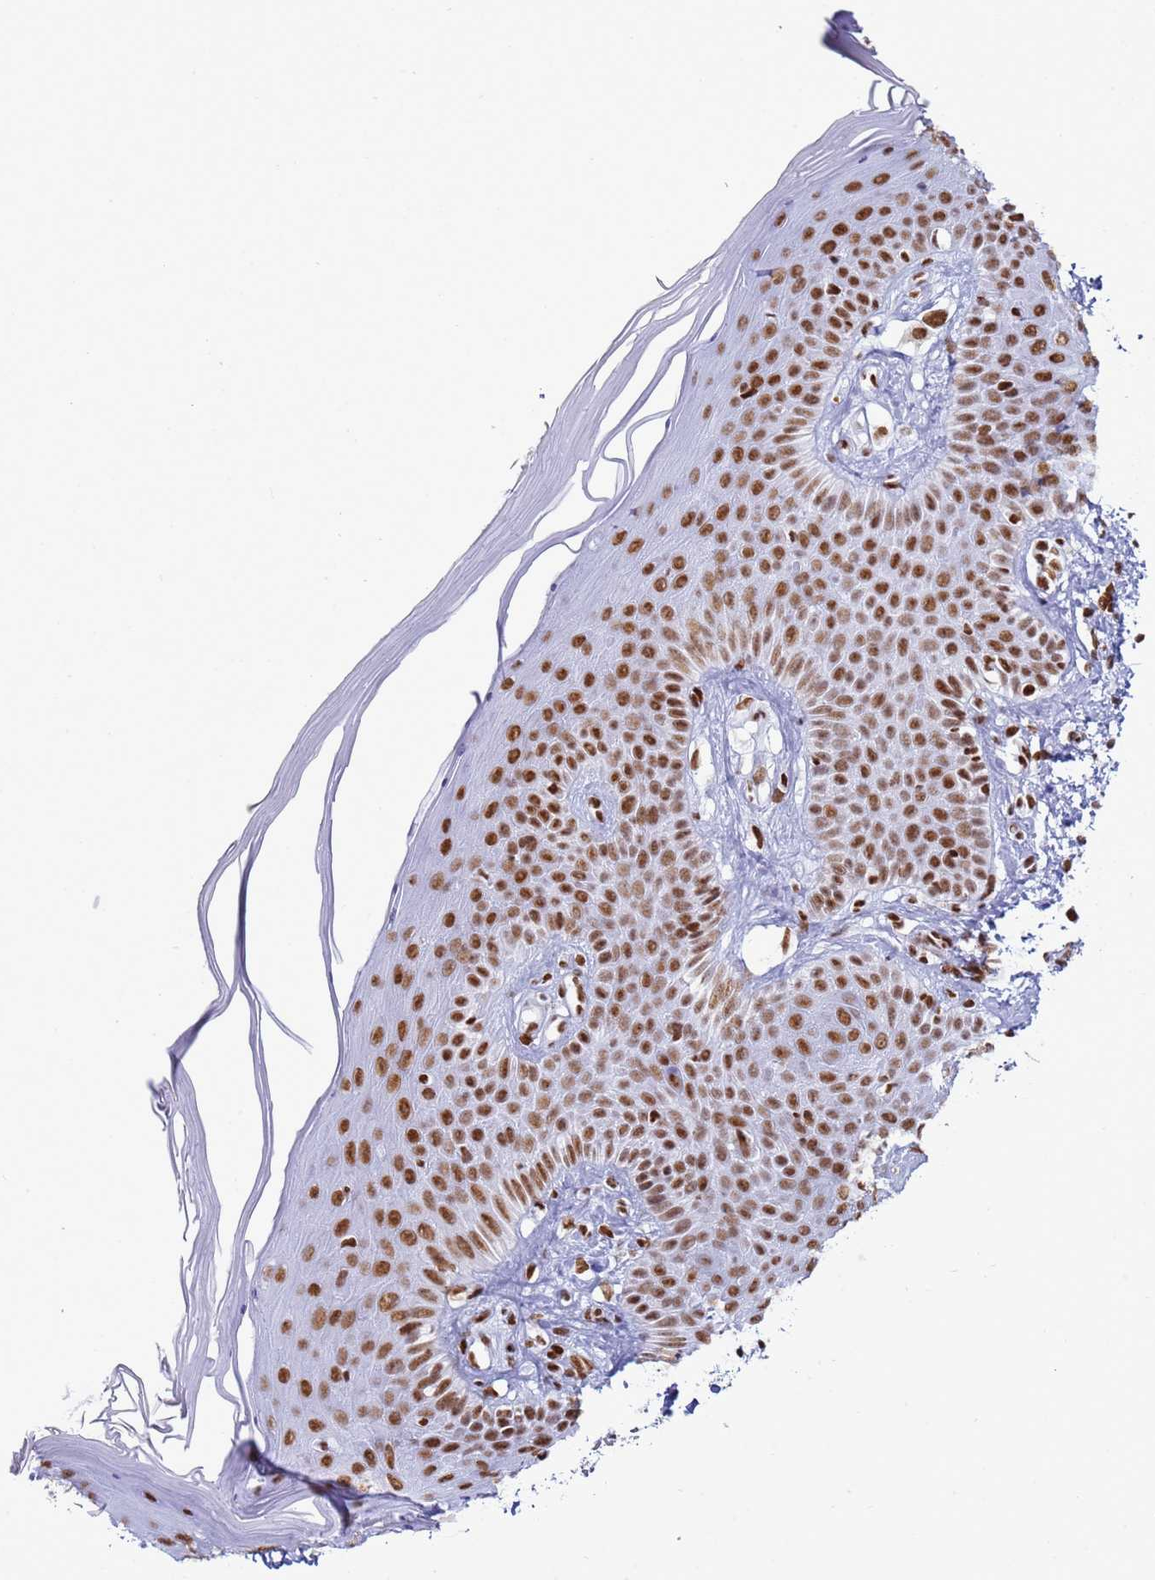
{"staining": {"intensity": "moderate", "quantity": ">75%", "location": "nuclear"}, "tissue": "skin", "cell_type": "Fibroblasts", "image_type": "normal", "snomed": [{"axis": "morphology", "description": "Normal tissue, NOS"}, {"axis": "topography", "description": "Skin"}], "caption": "DAB (3,3'-diaminobenzidine) immunohistochemical staining of benign skin exhibits moderate nuclear protein positivity in about >75% of fibroblasts. Immunohistochemistry (ihc) stains the protein of interest in brown and the nuclei are stained blue.", "gene": "RALY", "patient": {"sex": "female", "age": 58}}